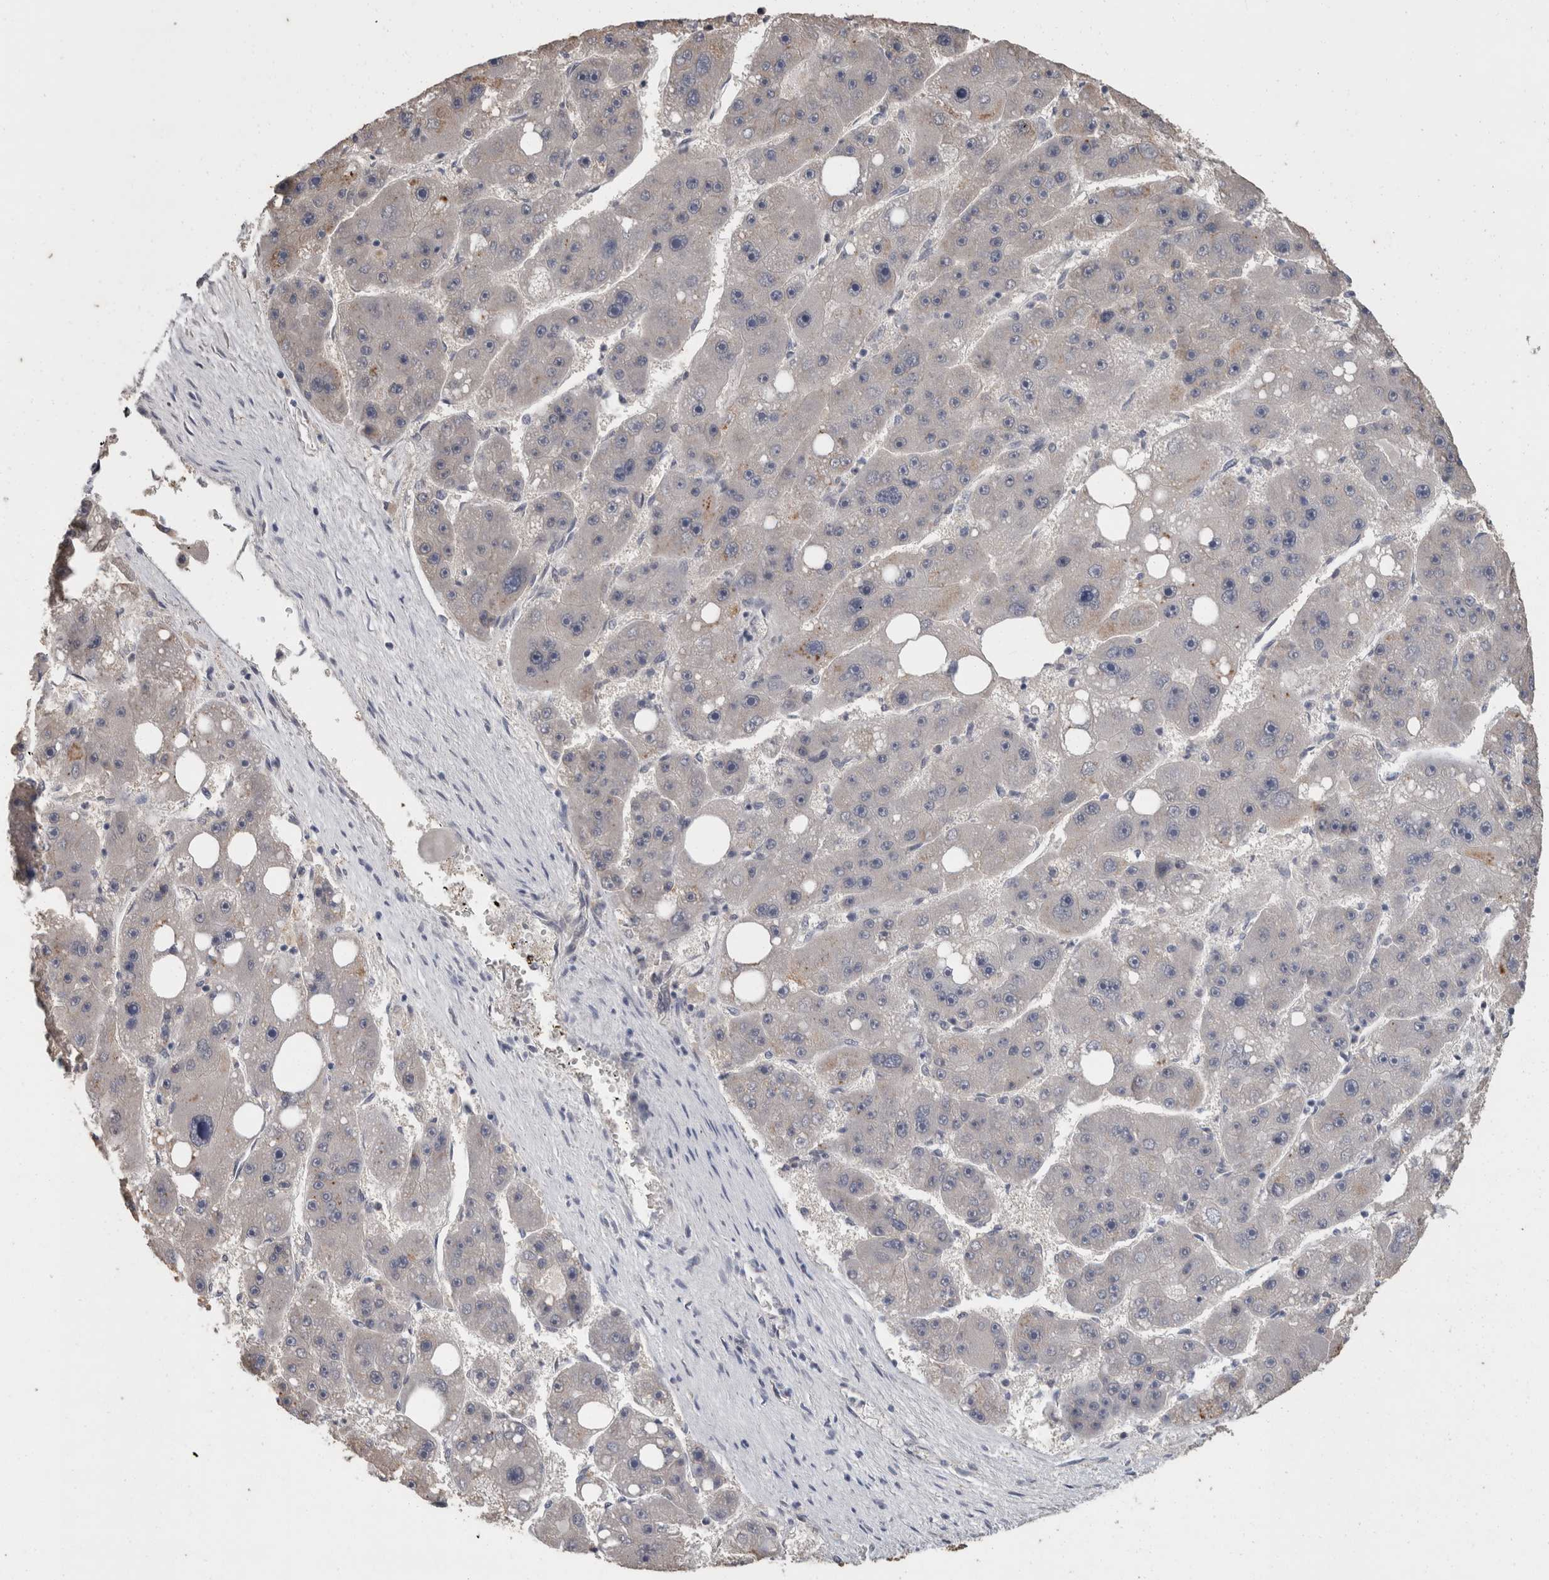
{"staining": {"intensity": "negative", "quantity": "none", "location": "none"}, "tissue": "liver cancer", "cell_type": "Tumor cells", "image_type": "cancer", "snomed": [{"axis": "morphology", "description": "Carcinoma, Hepatocellular, NOS"}, {"axis": "topography", "description": "Liver"}], "caption": "An image of liver hepatocellular carcinoma stained for a protein exhibits no brown staining in tumor cells.", "gene": "FHOD3", "patient": {"sex": "female", "age": 61}}